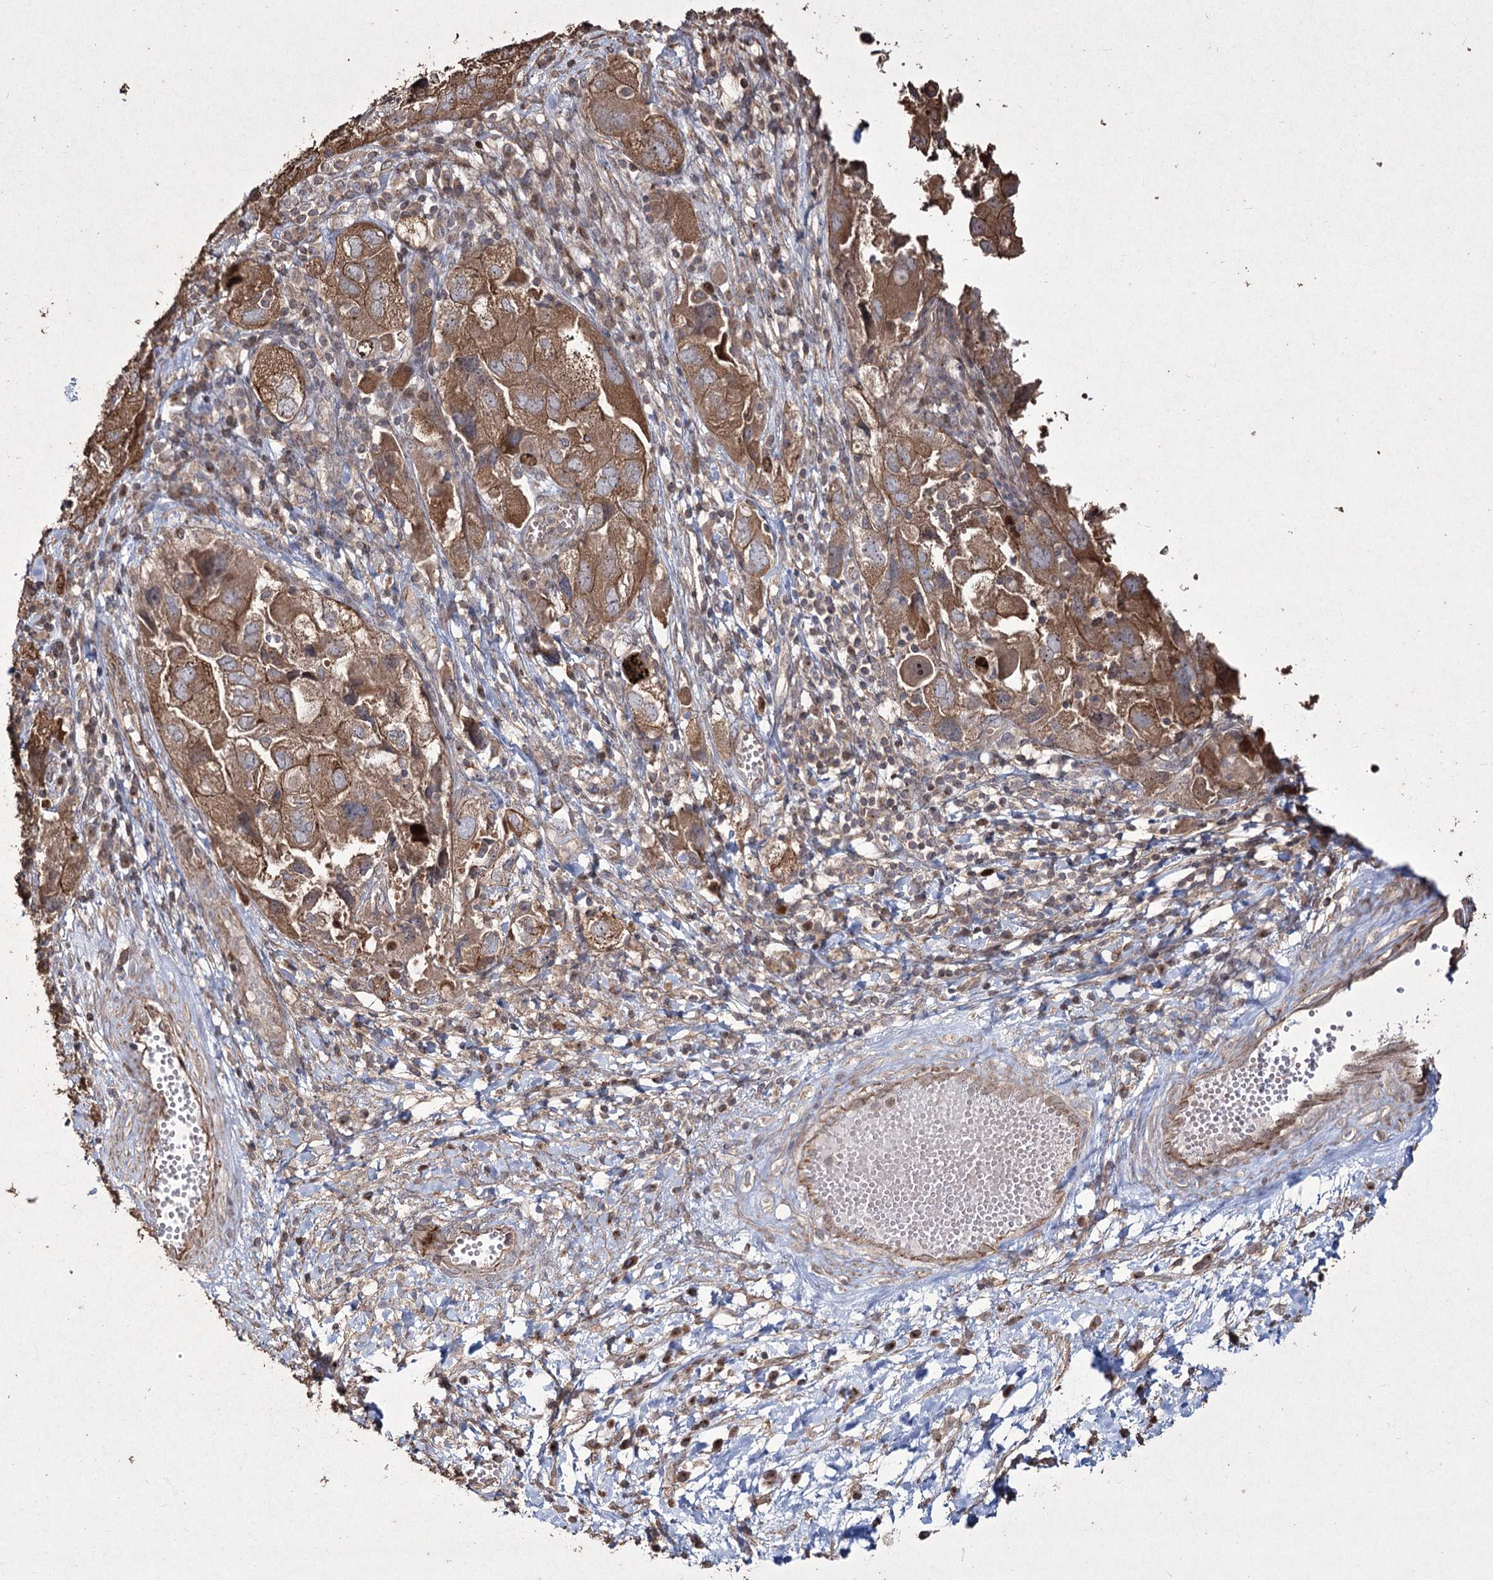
{"staining": {"intensity": "moderate", "quantity": ">75%", "location": "cytoplasmic/membranous"}, "tissue": "ovarian cancer", "cell_type": "Tumor cells", "image_type": "cancer", "snomed": [{"axis": "morphology", "description": "Carcinoma, NOS"}, {"axis": "morphology", "description": "Cystadenocarcinoma, serous, NOS"}, {"axis": "topography", "description": "Ovary"}], "caption": "Immunohistochemical staining of human ovarian cancer displays medium levels of moderate cytoplasmic/membranous positivity in about >75% of tumor cells. (brown staining indicates protein expression, while blue staining denotes nuclei).", "gene": "PRC1", "patient": {"sex": "female", "age": 69}}